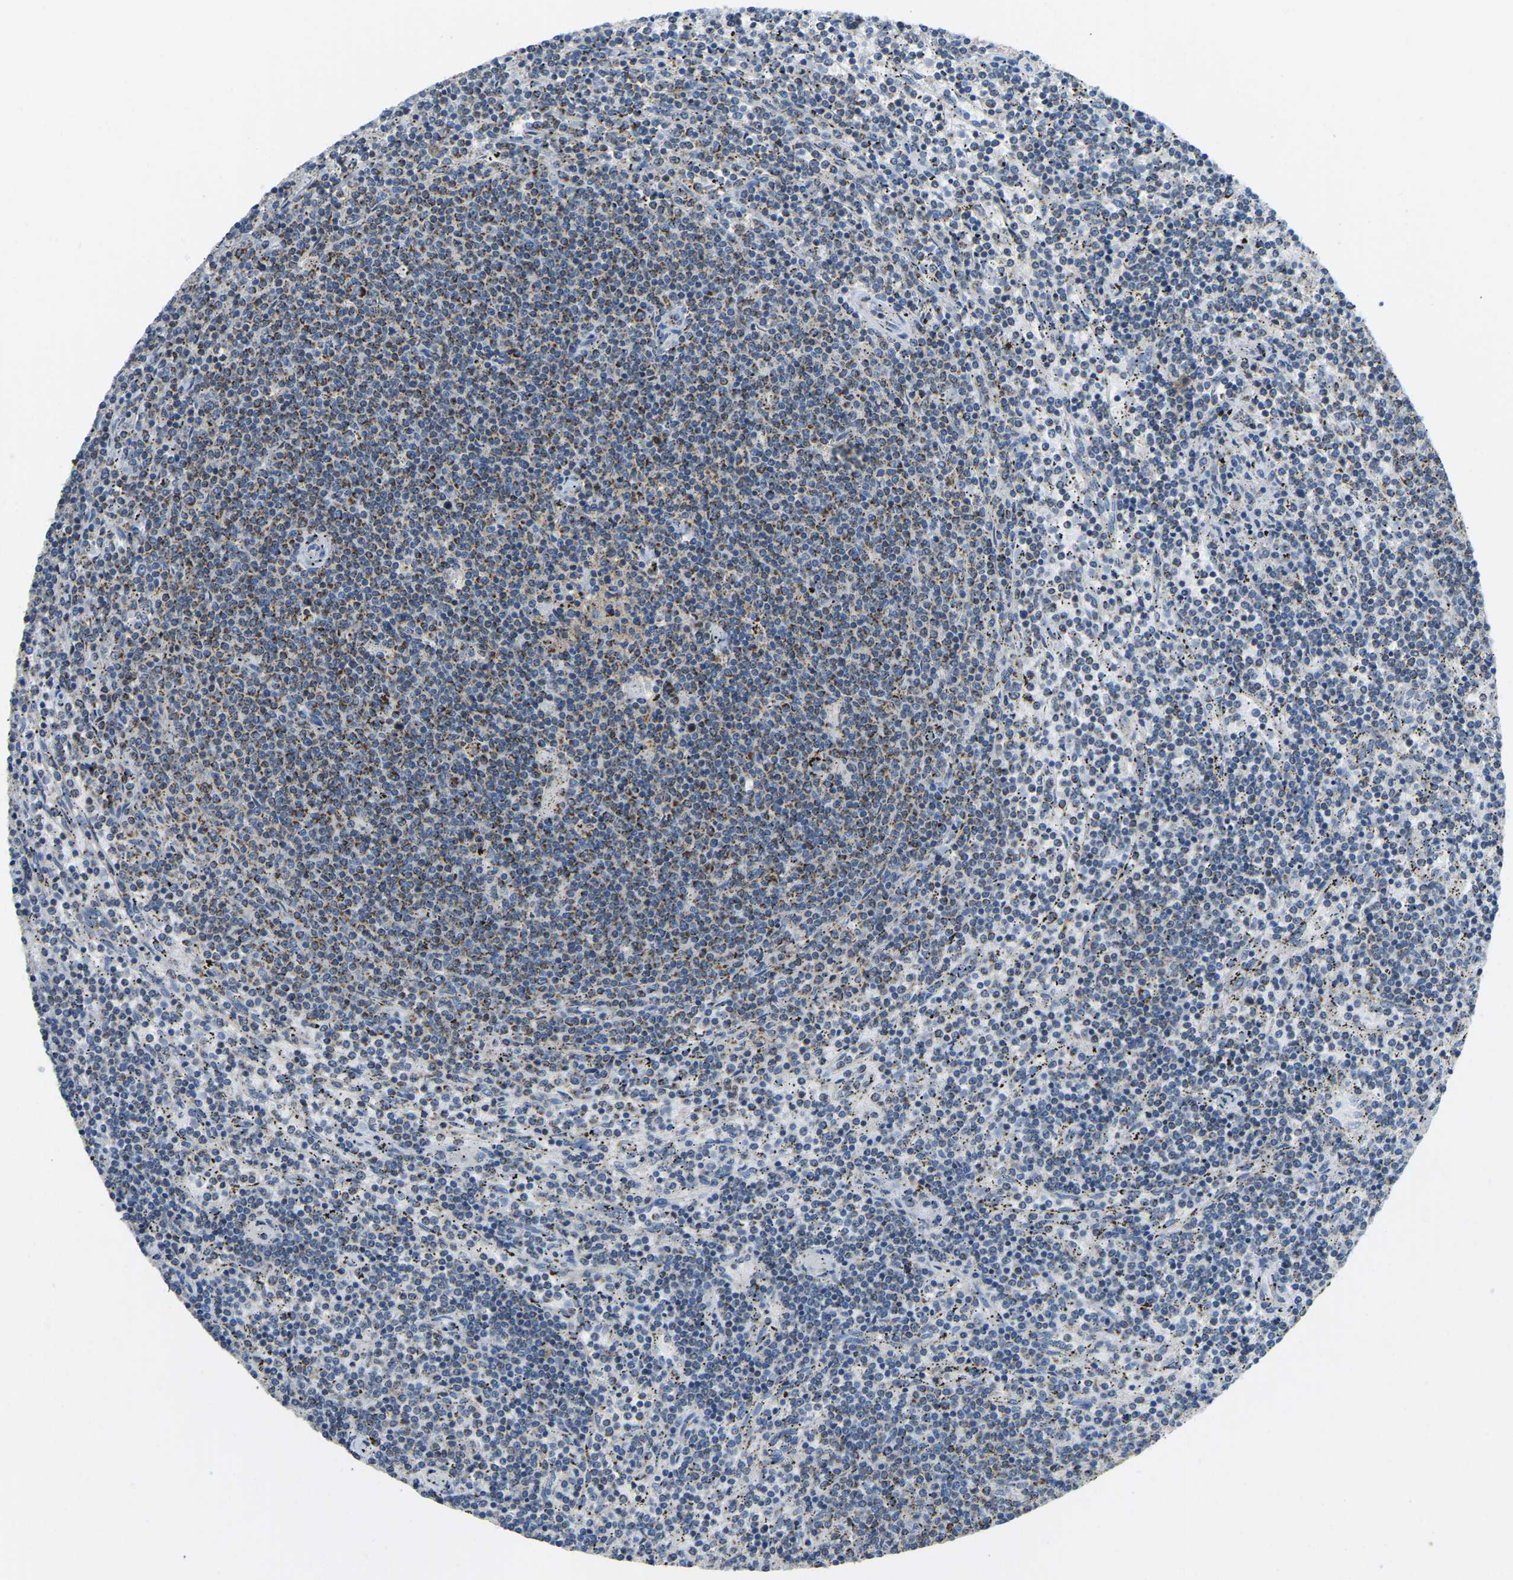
{"staining": {"intensity": "weak", "quantity": "25%-75%", "location": "cytoplasmic/membranous"}, "tissue": "lymphoma", "cell_type": "Tumor cells", "image_type": "cancer", "snomed": [{"axis": "morphology", "description": "Malignant lymphoma, non-Hodgkin's type, Low grade"}, {"axis": "topography", "description": "Spleen"}], "caption": "High-power microscopy captured an immunohistochemistry histopathology image of lymphoma, revealing weak cytoplasmic/membranous staining in approximately 25%-75% of tumor cells.", "gene": "ZNF200", "patient": {"sex": "female", "age": 50}}